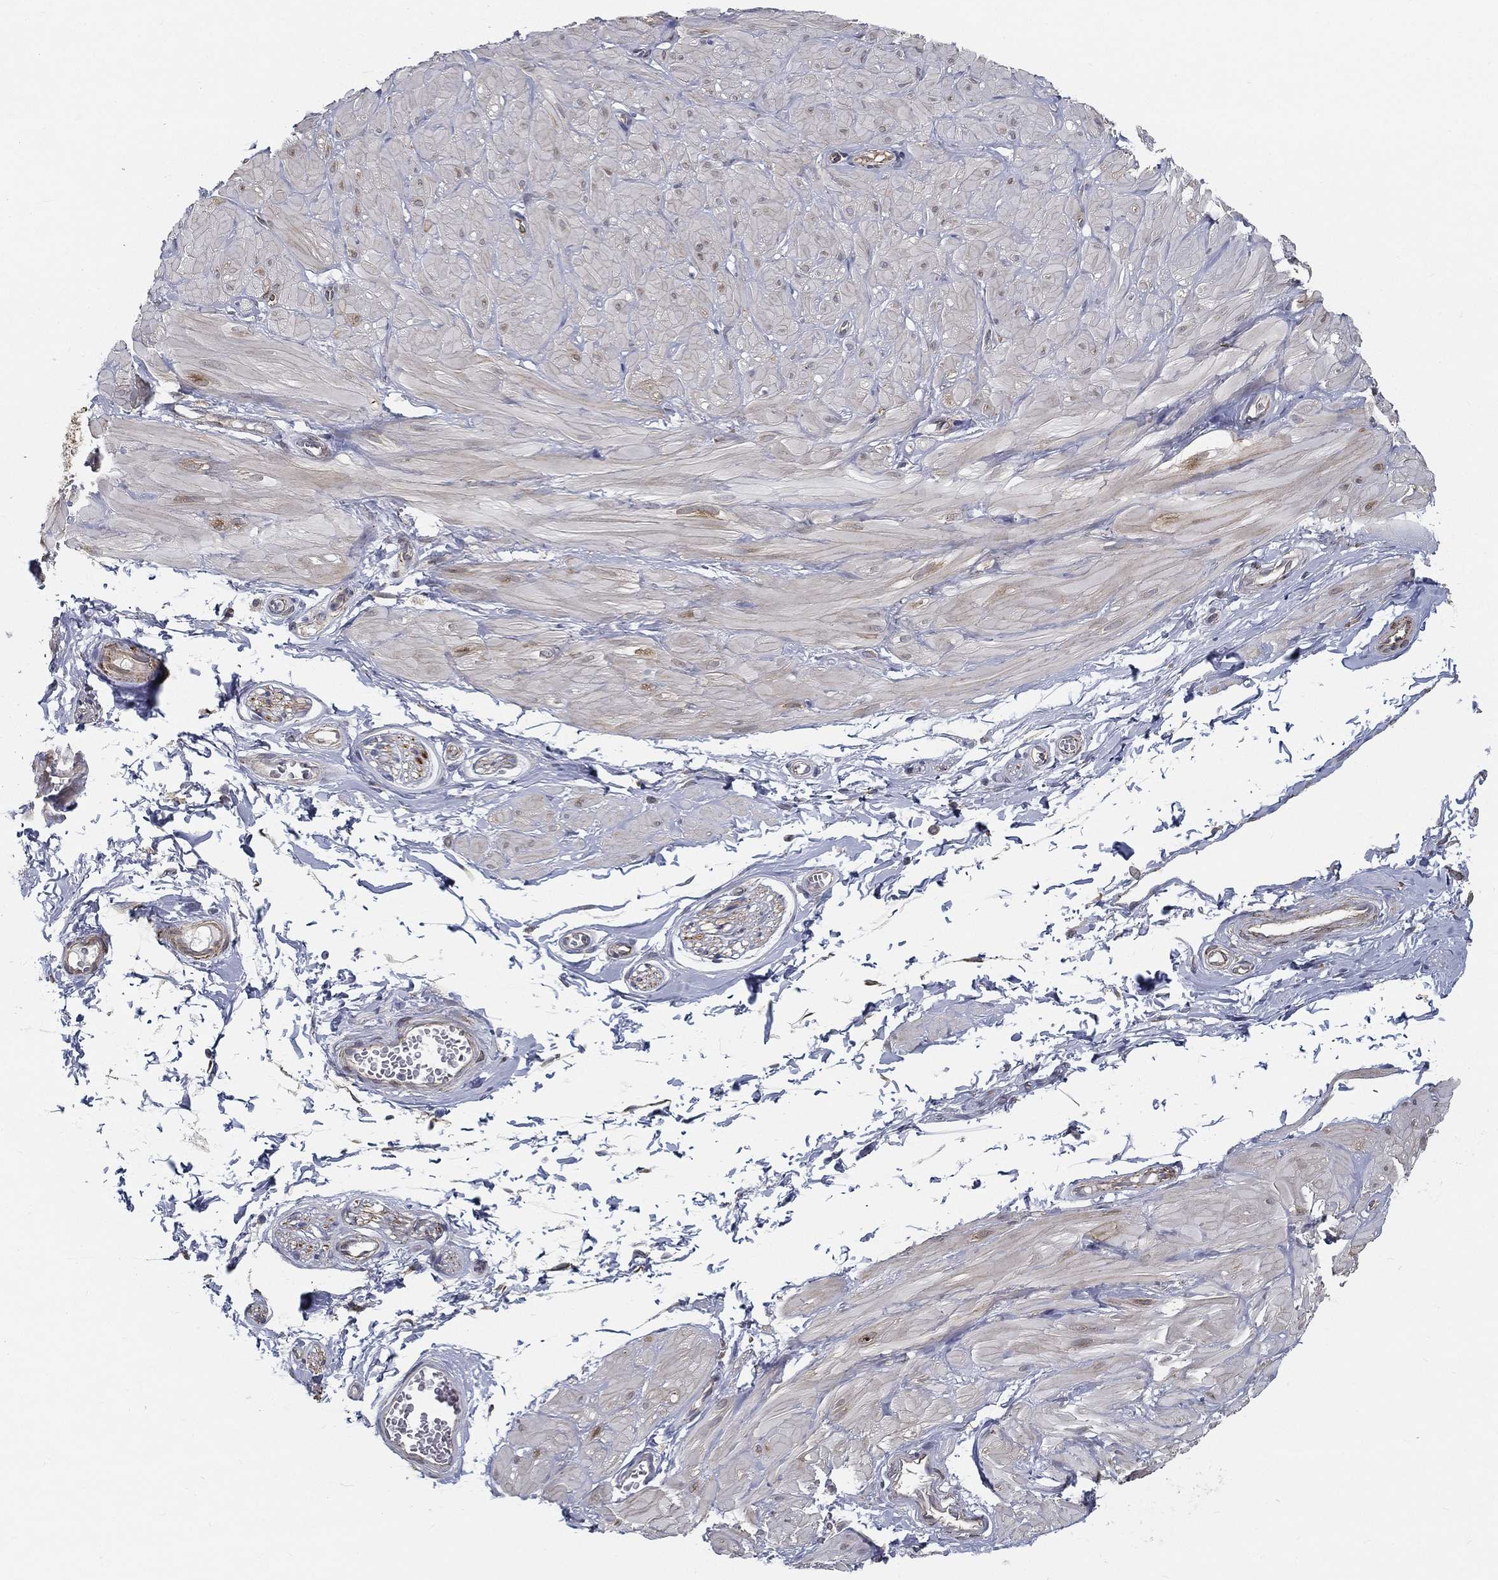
{"staining": {"intensity": "negative", "quantity": "none", "location": "none"}, "tissue": "soft tissue", "cell_type": "Fibroblasts", "image_type": "normal", "snomed": [{"axis": "morphology", "description": "Normal tissue, NOS"}, {"axis": "topography", "description": "Smooth muscle"}, {"axis": "topography", "description": "Peripheral nerve tissue"}], "caption": "Micrograph shows no protein staining in fibroblasts of normal soft tissue.", "gene": "LRRC56", "patient": {"sex": "male", "age": 22}}